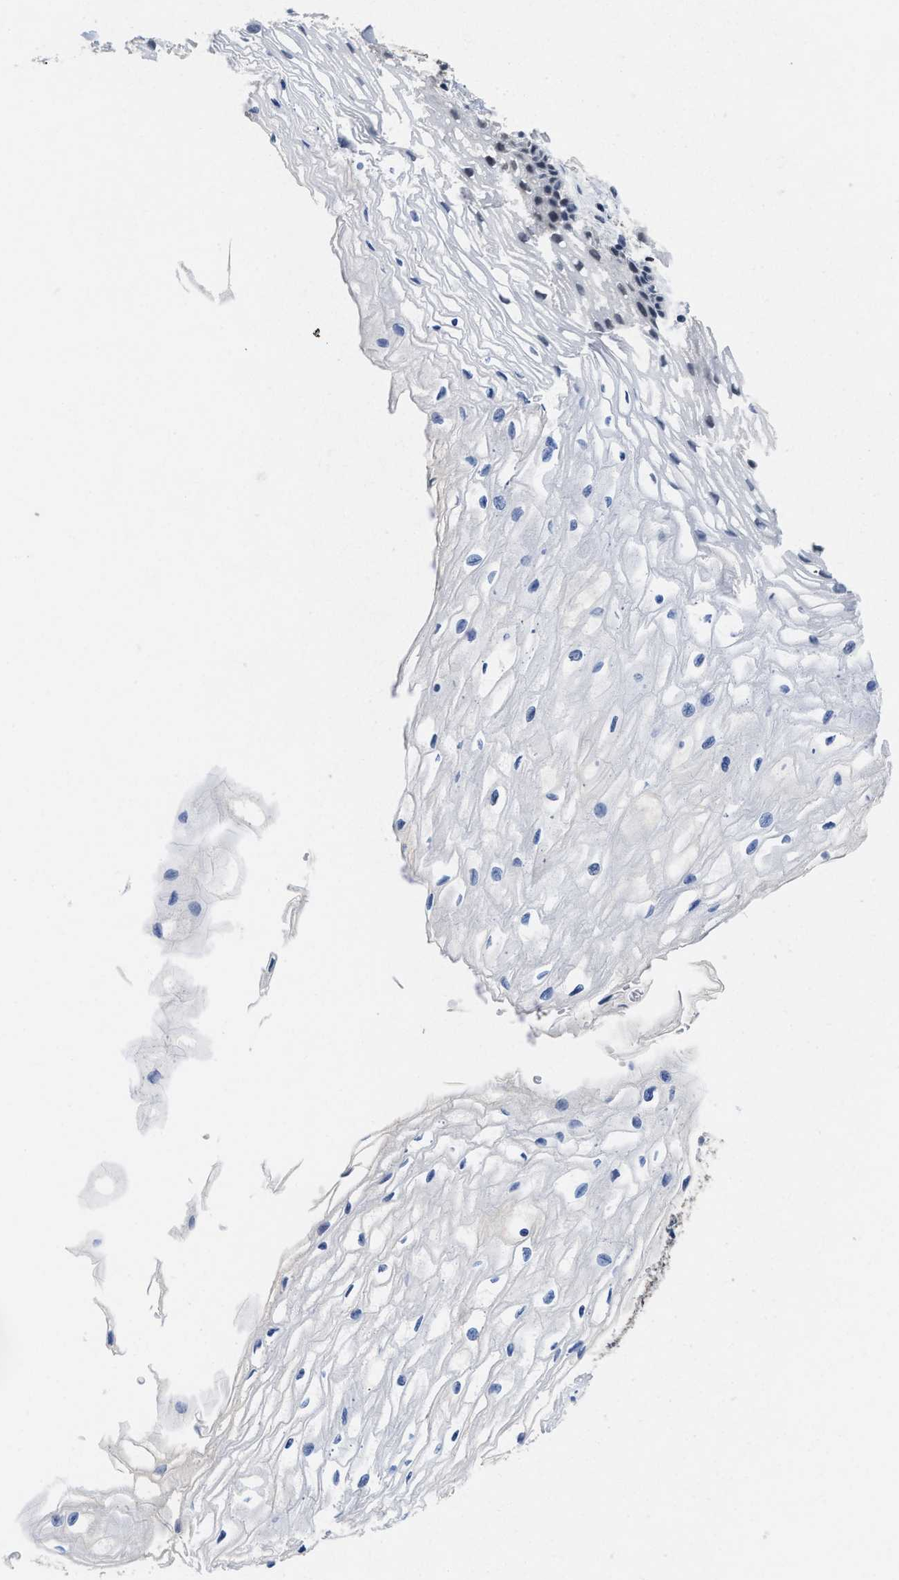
{"staining": {"intensity": "weak", "quantity": "25%-75%", "location": "nuclear"}, "tissue": "cervix", "cell_type": "Glandular cells", "image_type": "normal", "snomed": [{"axis": "morphology", "description": "Normal tissue, NOS"}, {"axis": "topography", "description": "Cervix"}], "caption": "The immunohistochemical stain highlights weak nuclear staining in glandular cells of normal cervix. The protein of interest is shown in brown color, while the nuclei are stained blue.", "gene": "GGNBP2", "patient": {"sex": "female", "age": 77}}